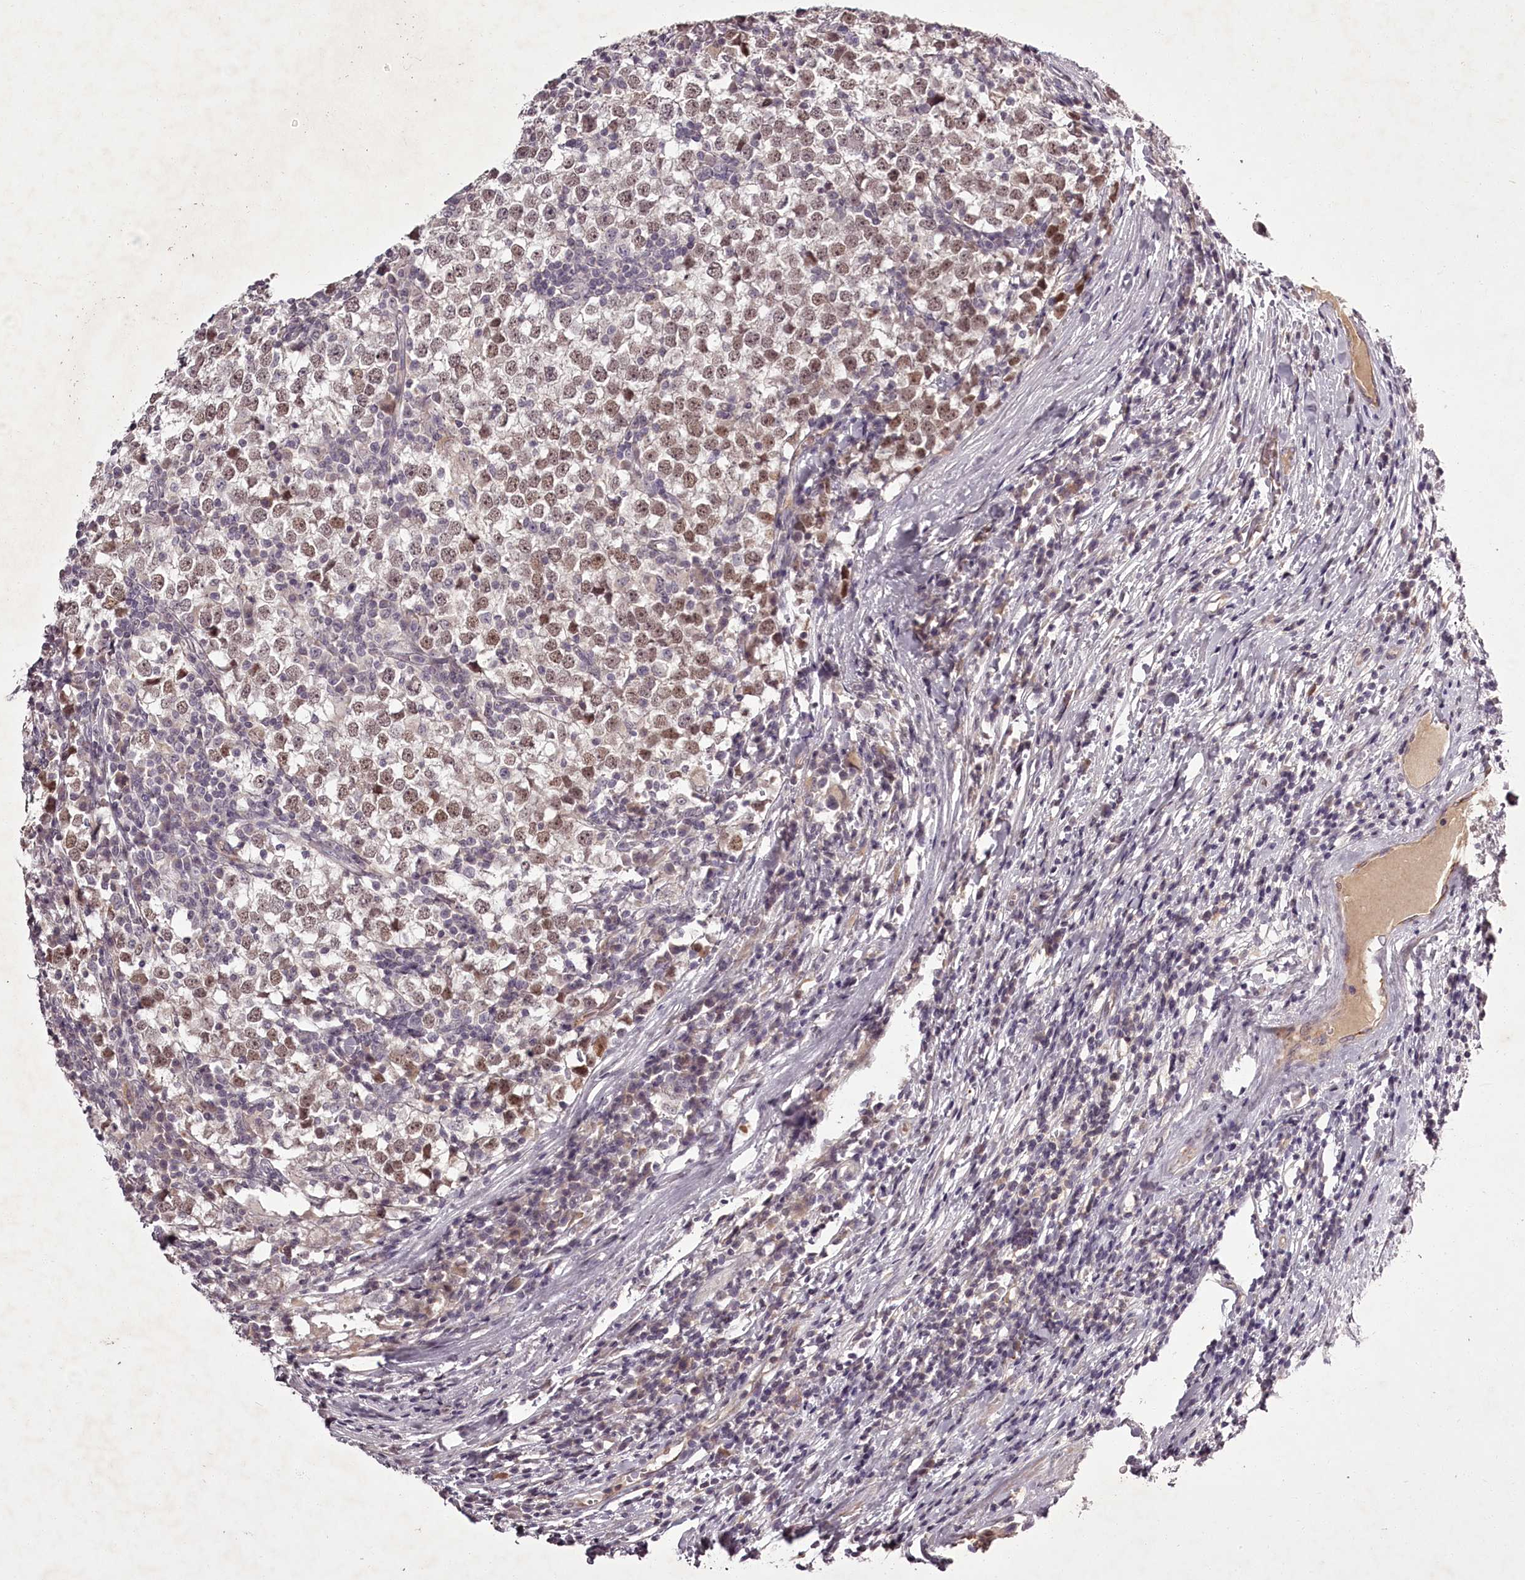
{"staining": {"intensity": "moderate", "quantity": ">75%", "location": "nuclear"}, "tissue": "testis cancer", "cell_type": "Tumor cells", "image_type": "cancer", "snomed": [{"axis": "morphology", "description": "Seminoma, NOS"}, {"axis": "topography", "description": "Testis"}], "caption": "High-magnification brightfield microscopy of testis cancer stained with DAB (3,3'-diaminobenzidine) (brown) and counterstained with hematoxylin (blue). tumor cells exhibit moderate nuclear staining is seen in about>75% of cells.", "gene": "RBMXL2", "patient": {"sex": "male", "age": 65}}